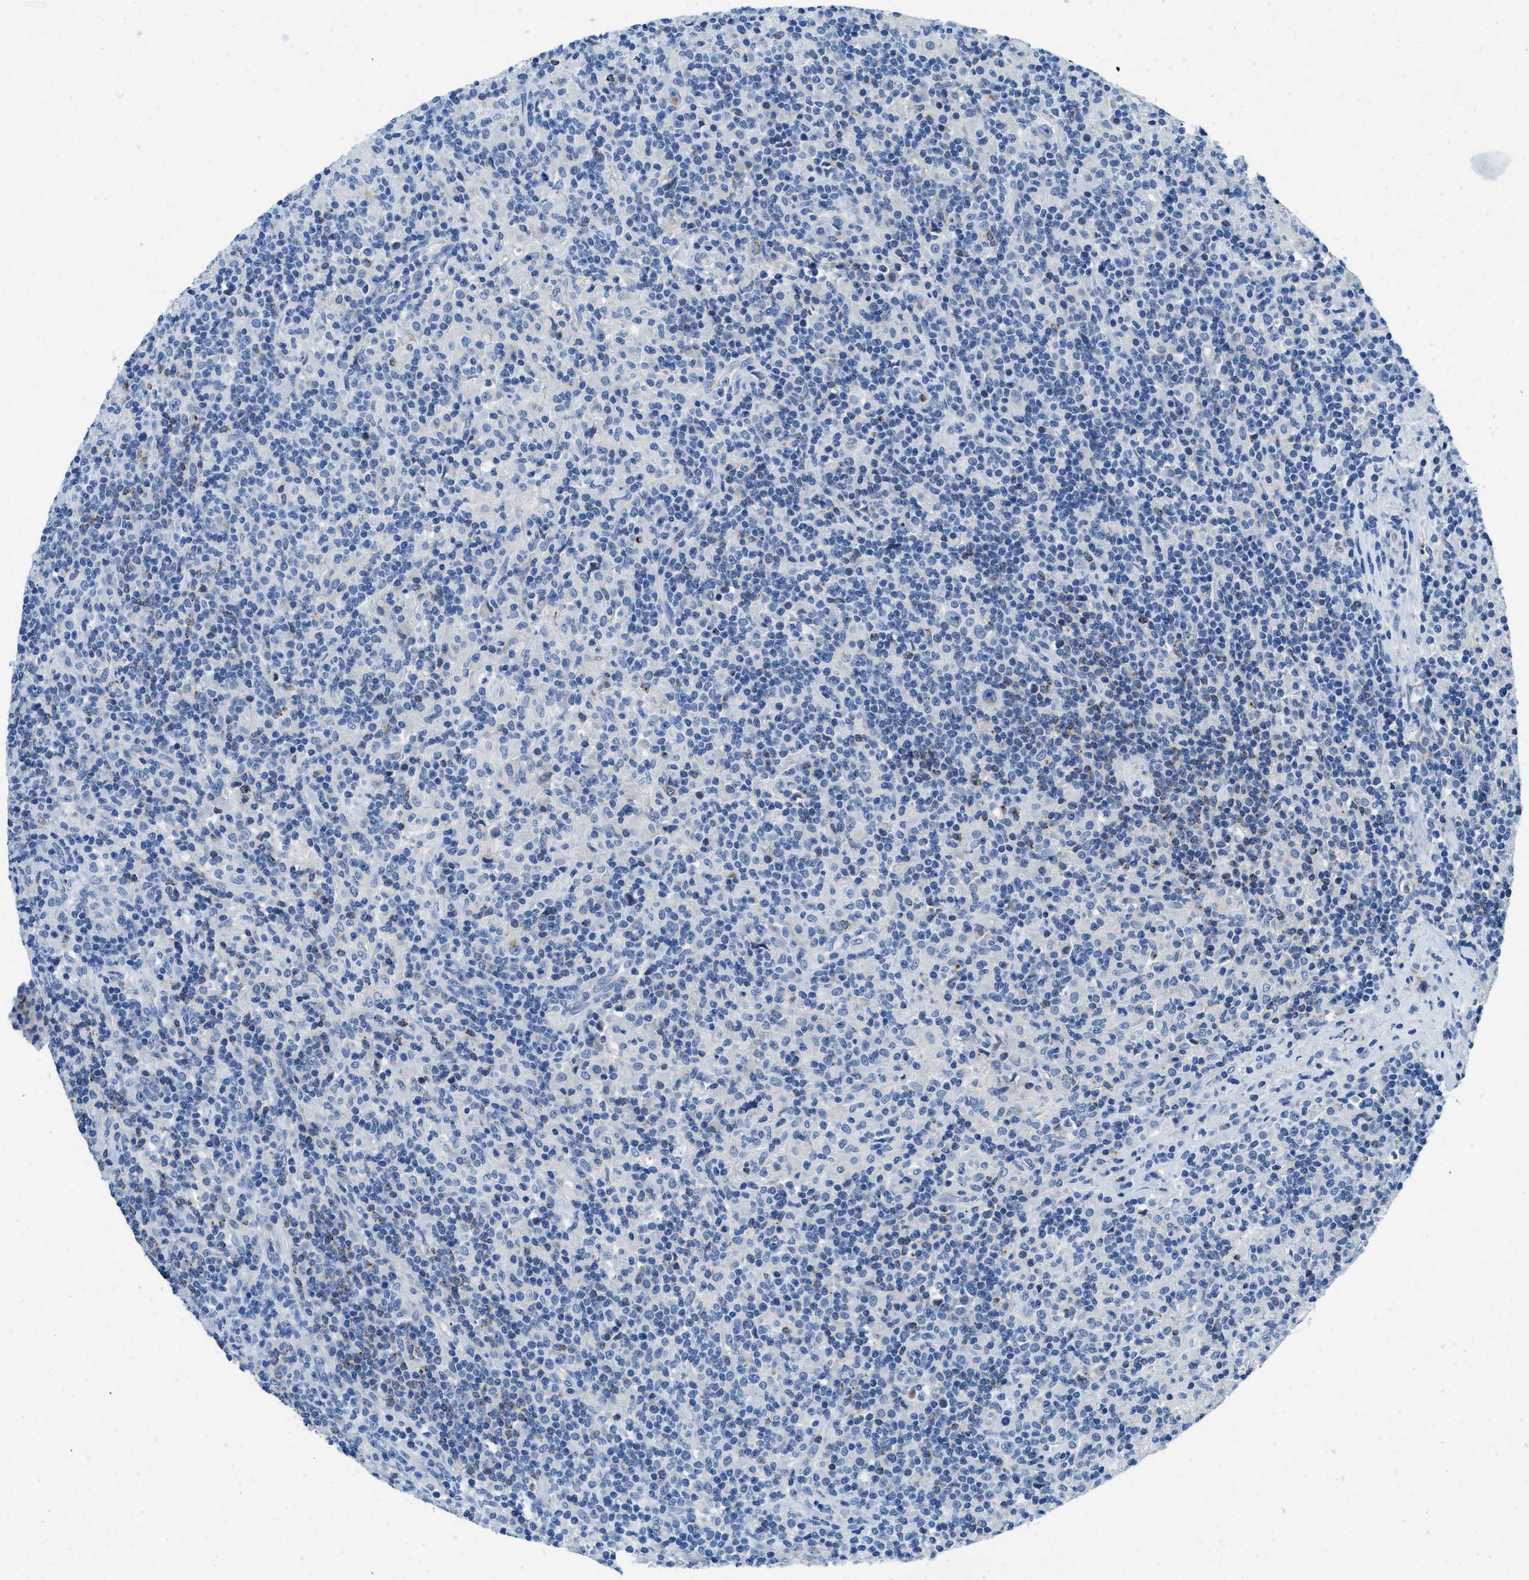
{"staining": {"intensity": "negative", "quantity": "none", "location": "none"}, "tissue": "lymphoma", "cell_type": "Tumor cells", "image_type": "cancer", "snomed": [{"axis": "morphology", "description": "Hodgkin's disease, NOS"}, {"axis": "topography", "description": "Lymph node"}], "caption": "This is a histopathology image of IHC staining of lymphoma, which shows no expression in tumor cells. (Stains: DAB immunohistochemistry (IHC) with hematoxylin counter stain, Microscopy: brightfield microscopy at high magnification).", "gene": "TSPAN3", "patient": {"sex": "male", "age": 70}}